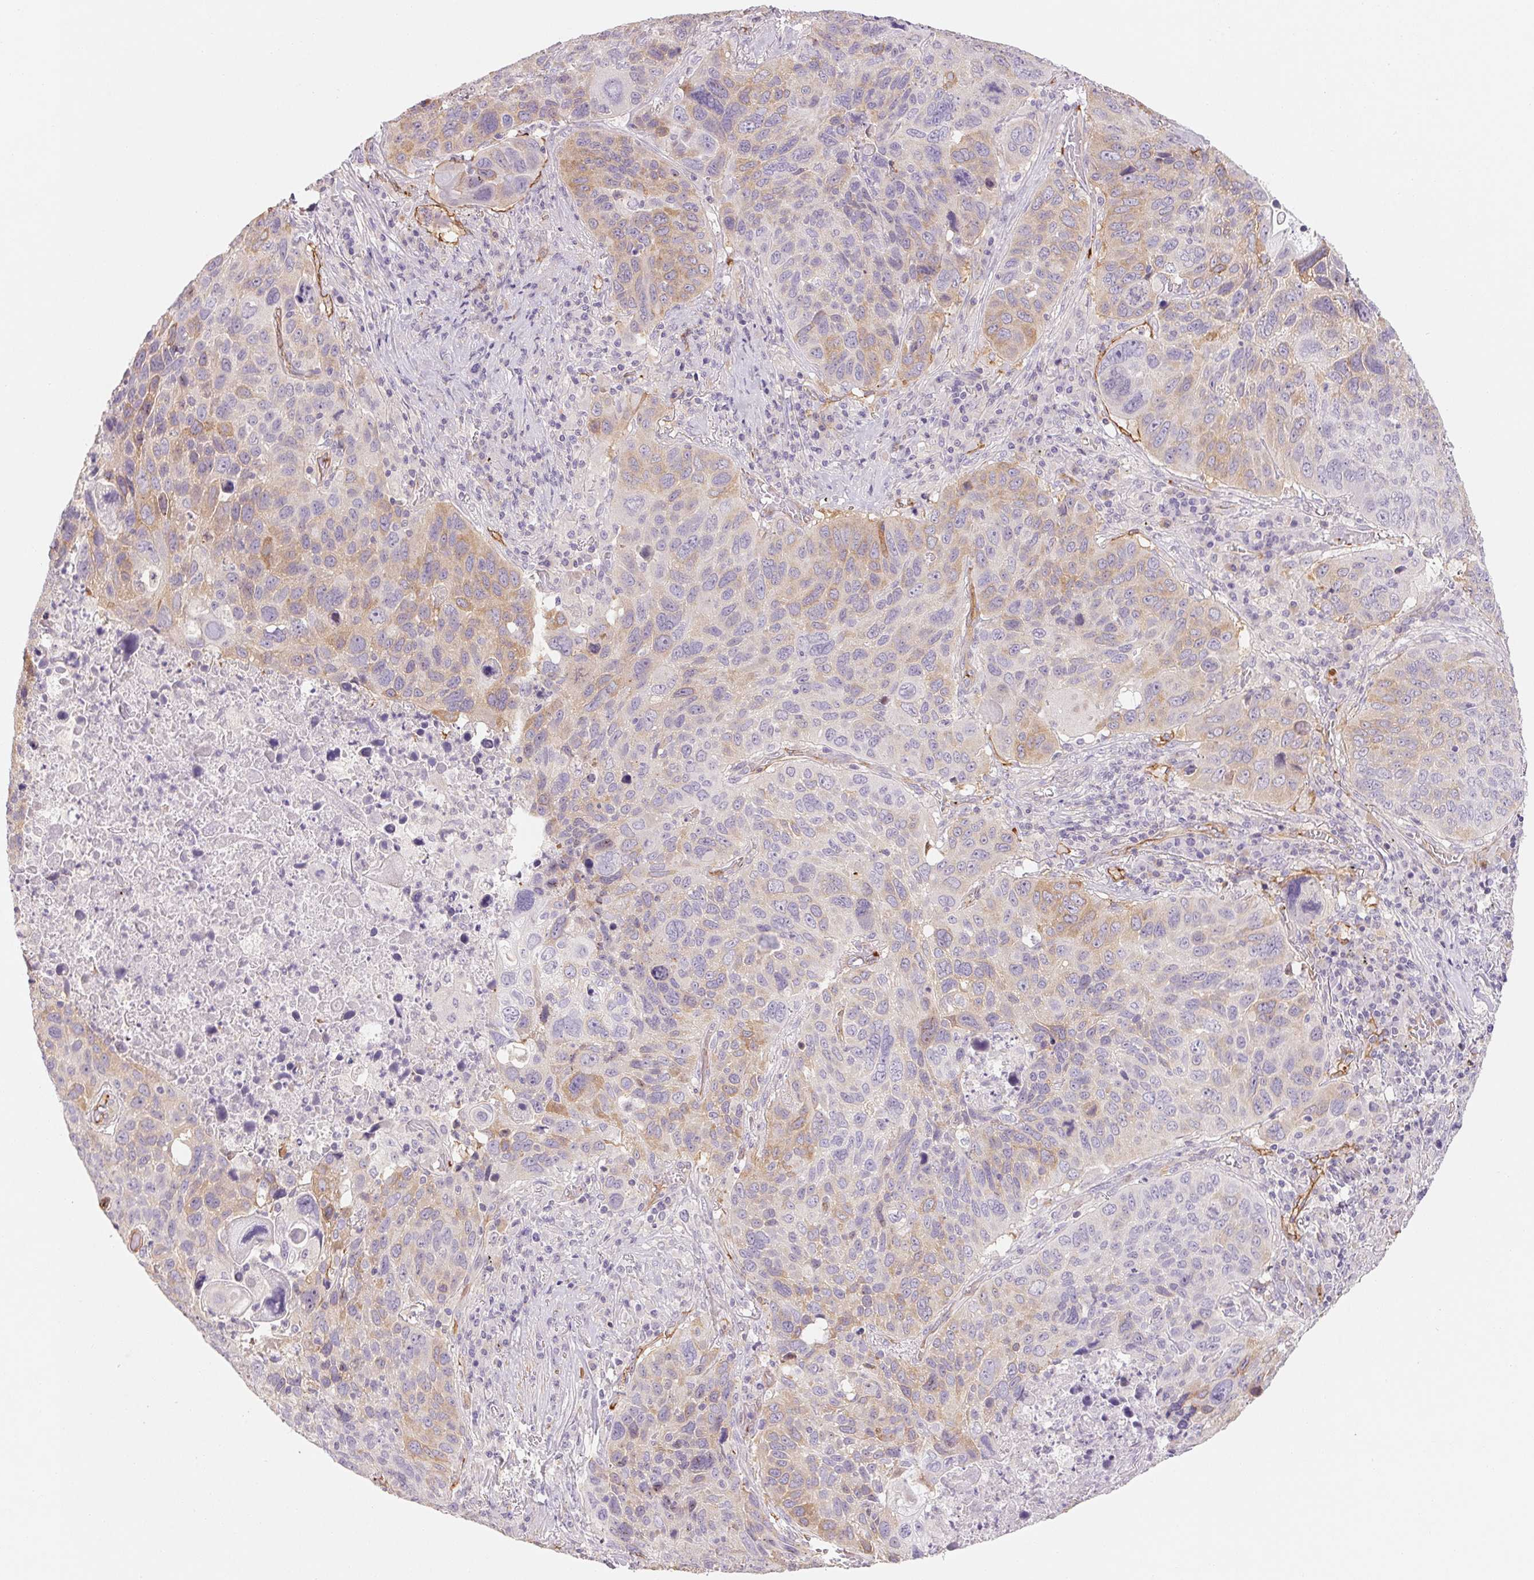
{"staining": {"intensity": "moderate", "quantity": "25%-75%", "location": "cytoplasmic/membranous"}, "tissue": "lung cancer", "cell_type": "Tumor cells", "image_type": "cancer", "snomed": [{"axis": "morphology", "description": "Squamous cell carcinoma, NOS"}, {"axis": "topography", "description": "Lung"}], "caption": "Immunohistochemistry (IHC) of human lung cancer (squamous cell carcinoma) shows medium levels of moderate cytoplasmic/membranous staining in approximately 25%-75% of tumor cells.", "gene": "ANKRD13B", "patient": {"sex": "male", "age": 68}}